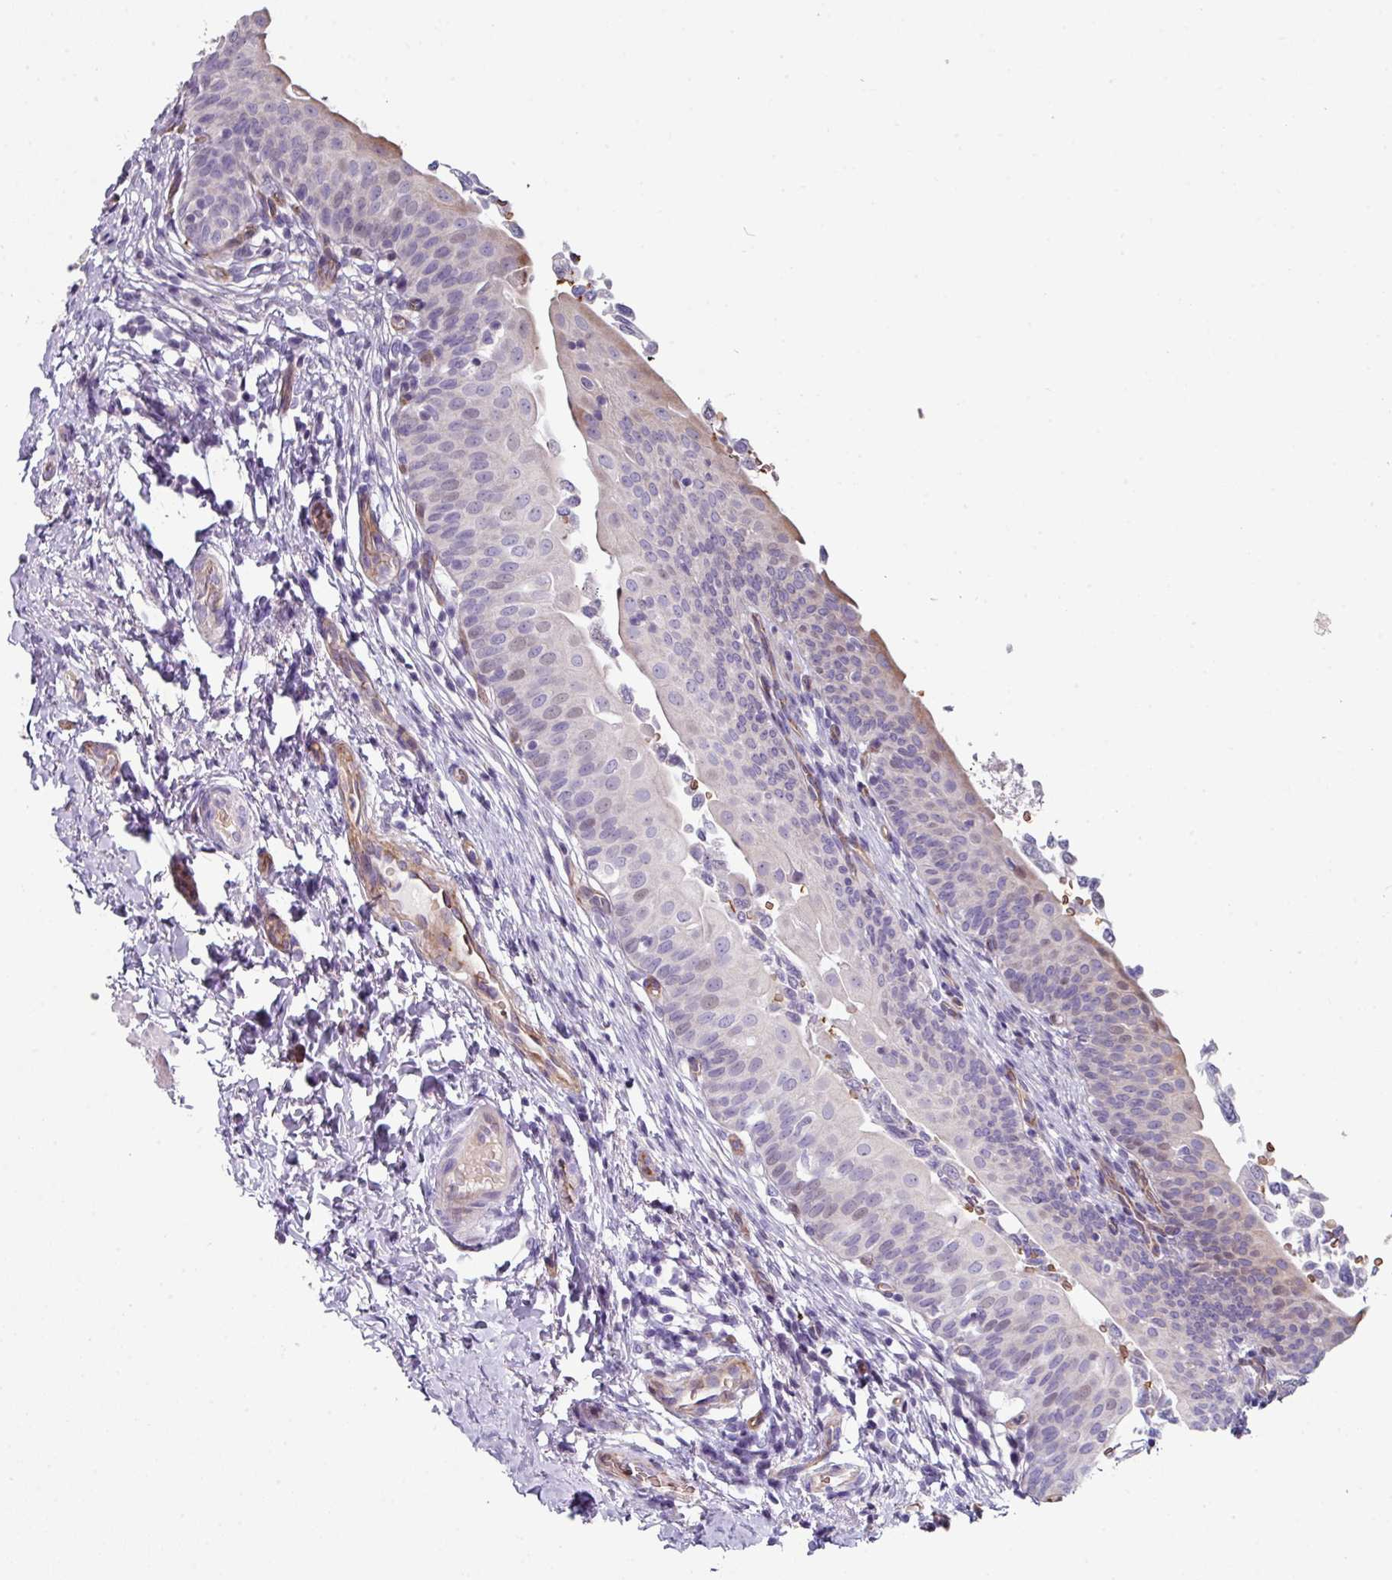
{"staining": {"intensity": "negative", "quantity": "none", "location": "none"}, "tissue": "urothelial cancer", "cell_type": "Tumor cells", "image_type": "cancer", "snomed": [{"axis": "morphology", "description": "Urothelial carcinoma, NOS"}, {"axis": "topography", "description": "Urinary bladder"}], "caption": "This is an IHC histopathology image of human urothelial cancer. There is no positivity in tumor cells.", "gene": "ANO9", "patient": {"sex": "male", "age": 59}}